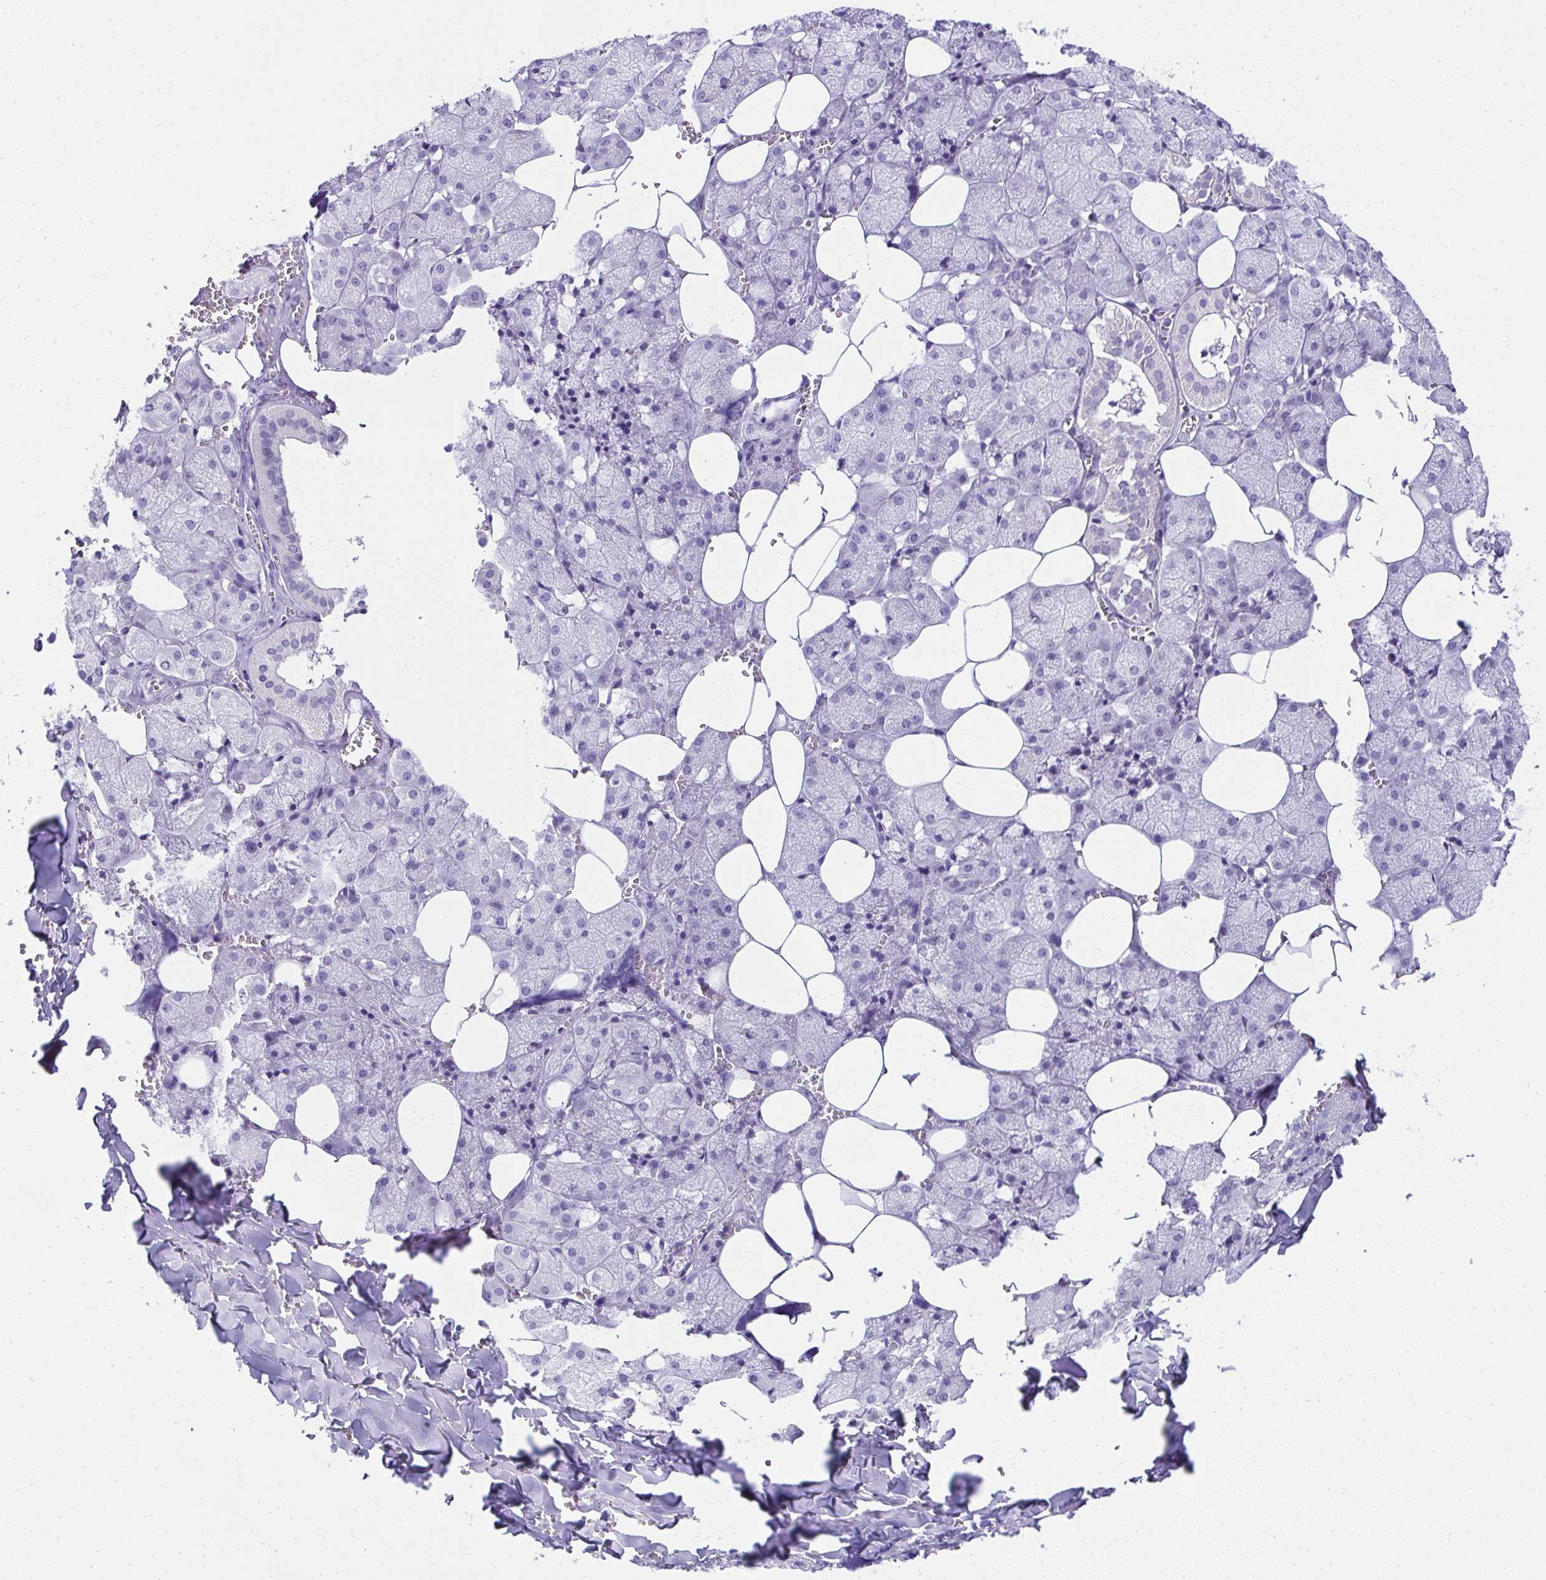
{"staining": {"intensity": "negative", "quantity": "none", "location": "none"}, "tissue": "salivary gland", "cell_type": "Glandular cells", "image_type": "normal", "snomed": [{"axis": "morphology", "description": "Normal tissue, NOS"}, {"axis": "topography", "description": "Salivary gland"}, {"axis": "topography", "description": "Peripheral nerve tissue"}], "caption": "High magnification brightfield microscopy of unremarkable salivary gland stained with DAB (brown) and counterstained with hematoxylin (blue): glandular cells show no significant positivity. (DAB (3,3'-diaminobenzidine) IHC visualized using brightfield microscopy, high magnification).", "gene": "RNF183", "patient": {"sex": "male", "age": 38}}